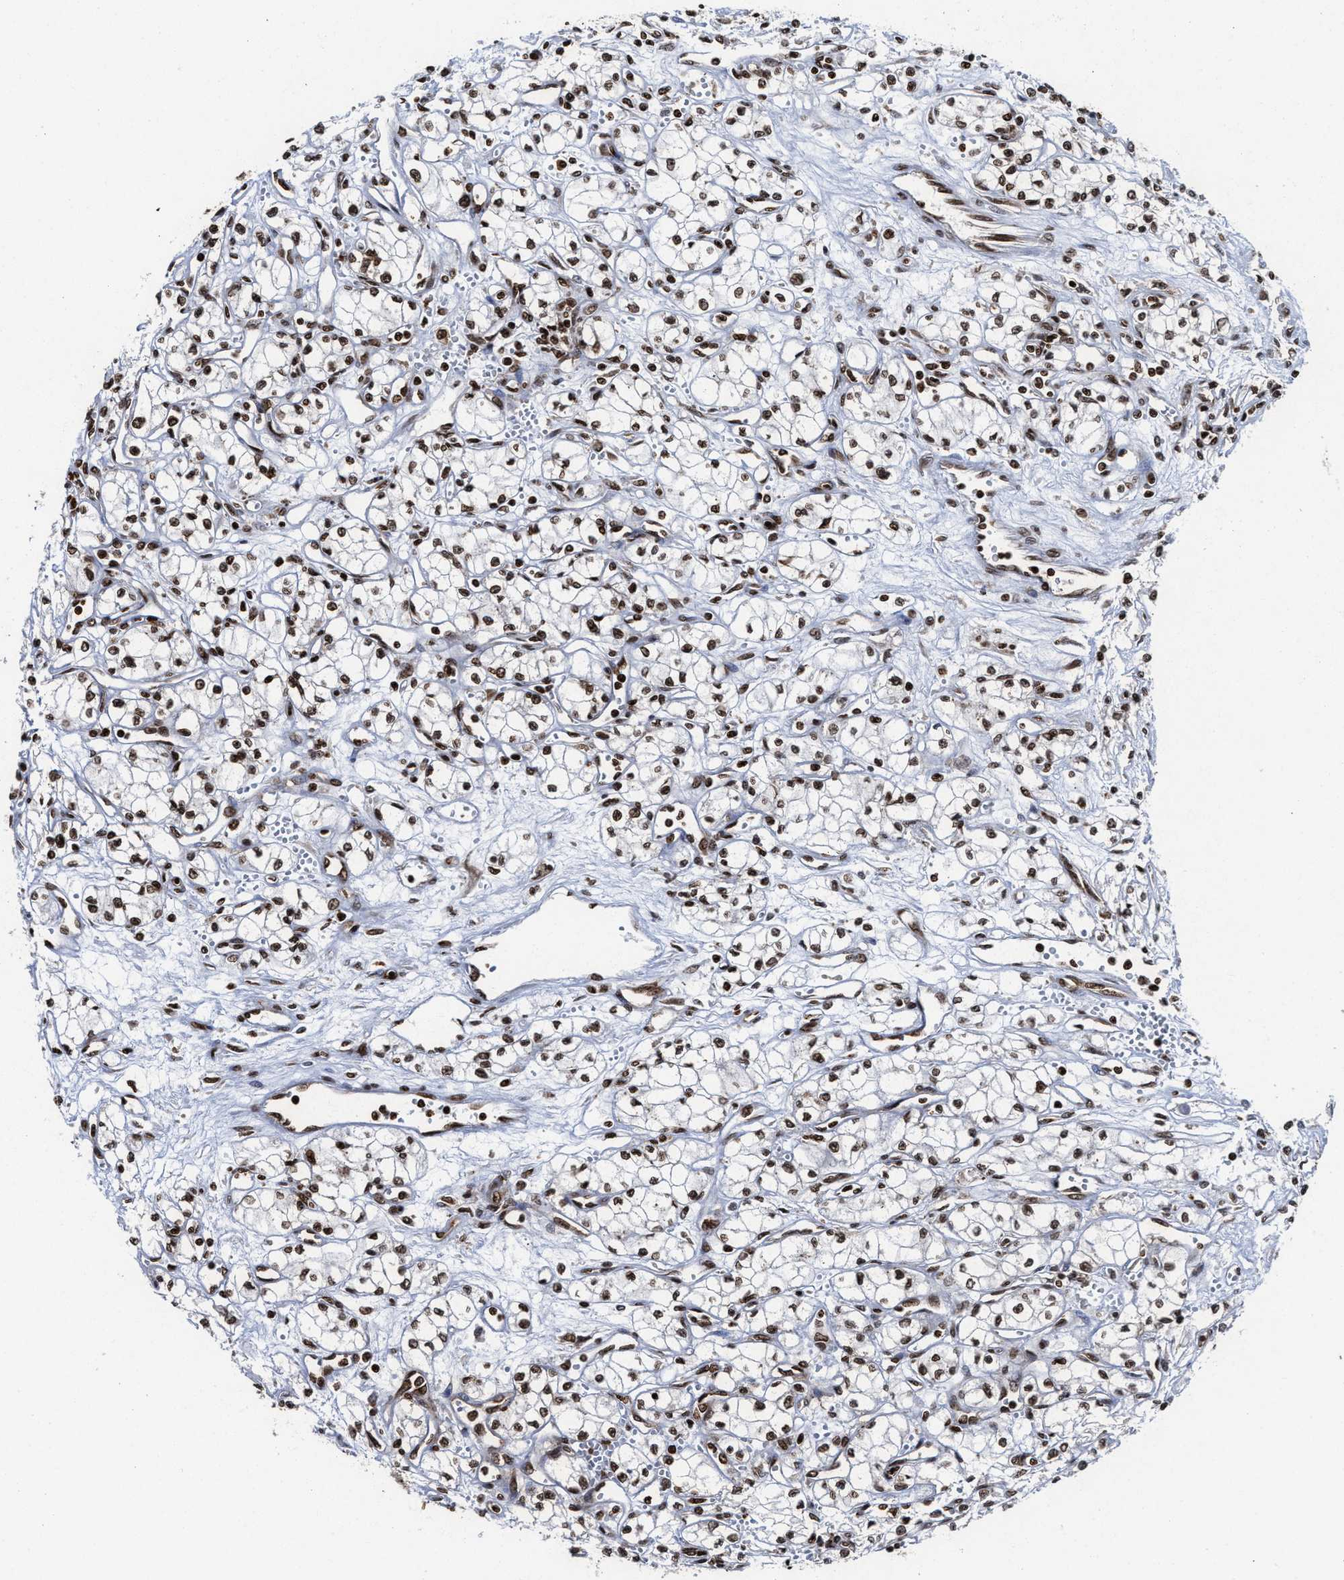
{"staining": {"intensity": "strong", "quantity": ">75%", "location": "nuclear"}, "tissue": "renal cancer", "cell_type": "Tumor cells", "image_type": "cancer", "snomed": [{"axis": "morphology", "description": "Normal tissue, NOS"}, {"axis": "morphology", "description": "Adenocarcinoma, NOS"}, {"axis": "topography", "description": "Kidney"}], "caption": "Human renal adenocarcinoma stained with a protein marker exhibits strong staining in tumor cells.", "gene": "ALYREF", "patient": {"sex": "male", "age": 59}}